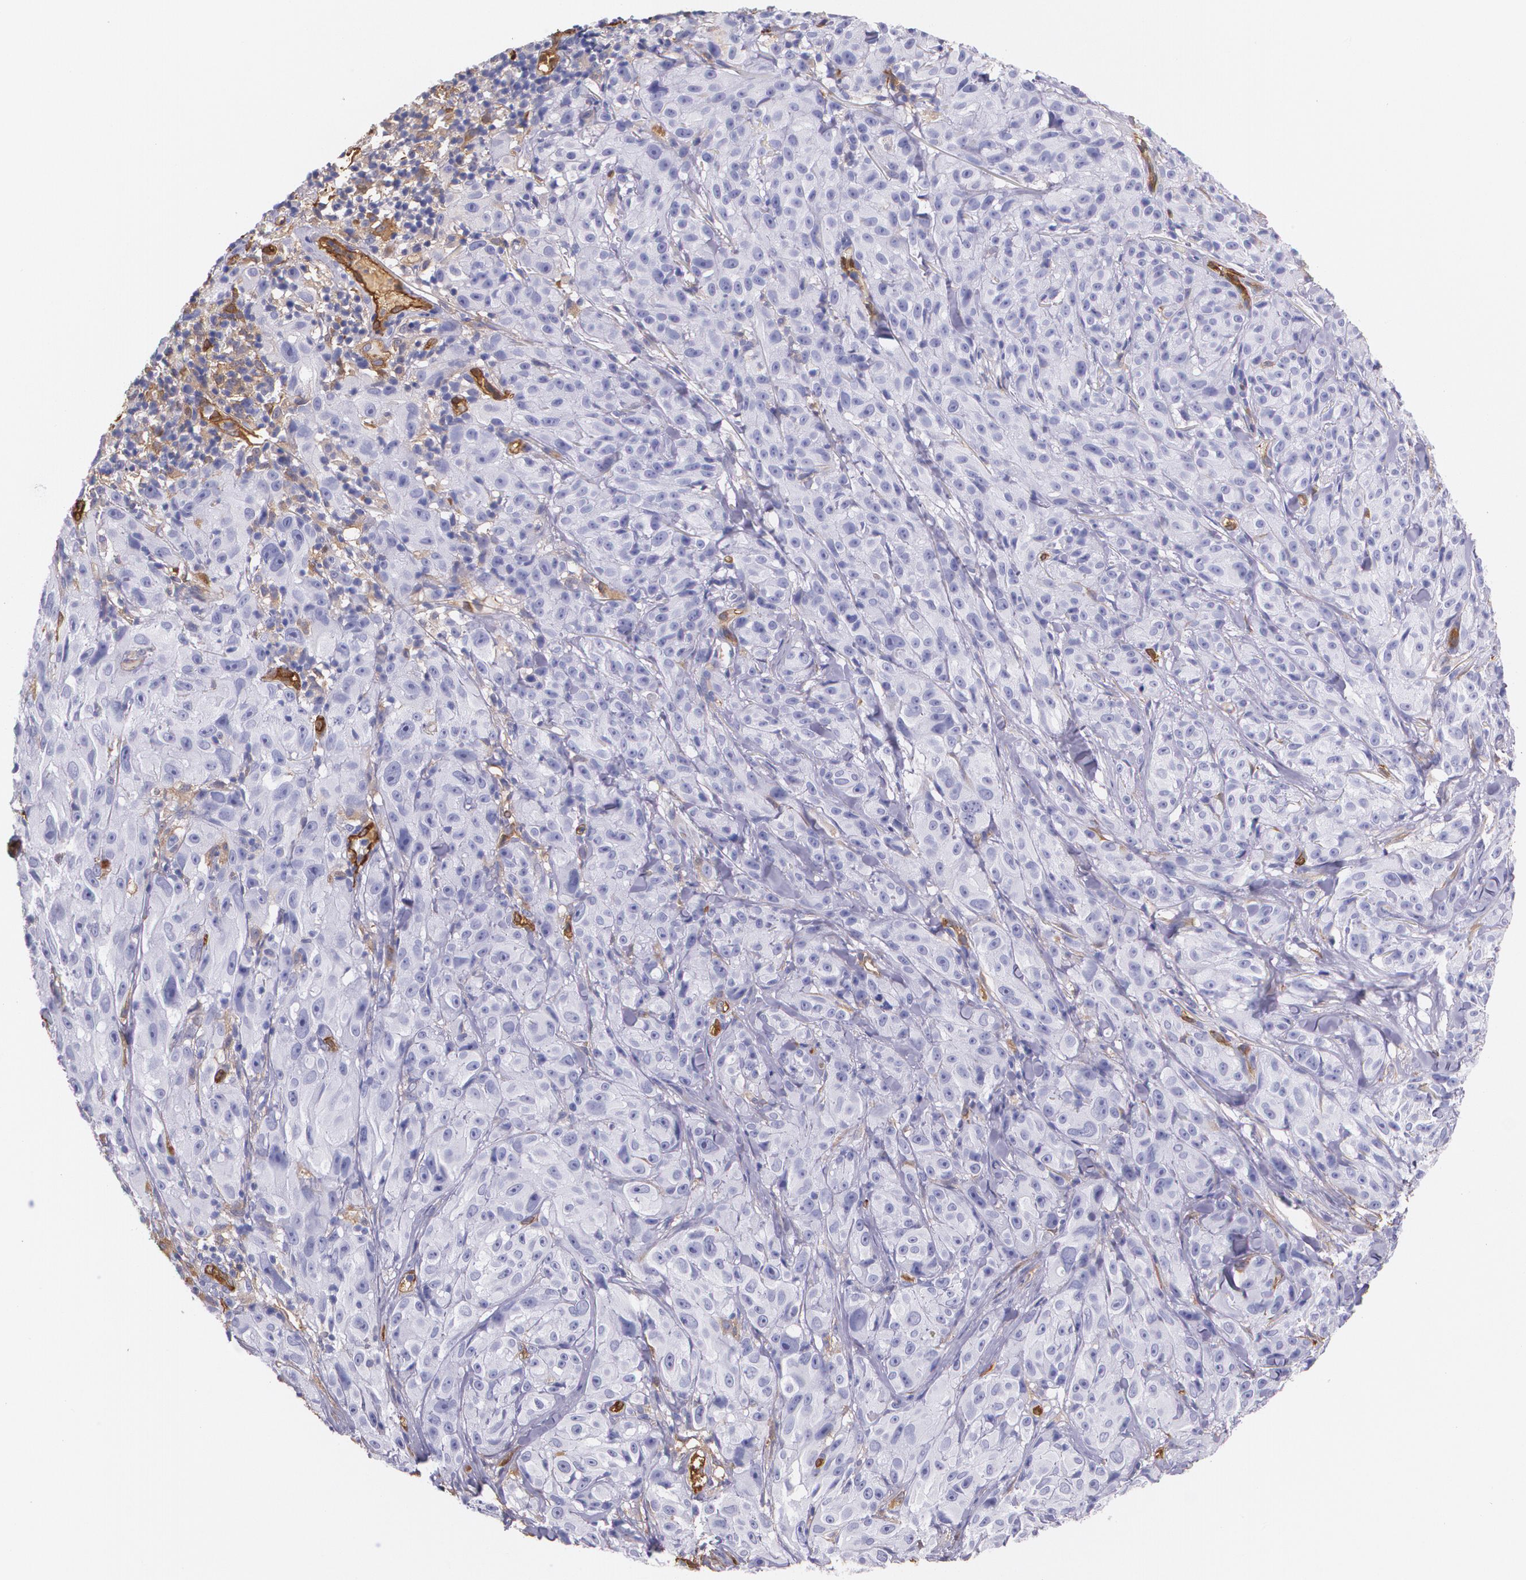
{"staining": {"intensity": "negative", "quantity": "none", "location": "none"}, "tissue": "melanoma", "cell_type": "Tumor cells", "image_type": "cancer", "snomed": [{"axis": "morphology", "description": "Malignant melanoma, NOS"}, {"axis": "topography", "description": "Skin"}], "caption": "Tumor cells are negative for brown protein staining in melanoma. The staining is performed using DAB brown chromogen with nuclei counter-stained in using hematoxylin.", "gene": "MMP2", "patient": {"sex": "male", "age": 56}}